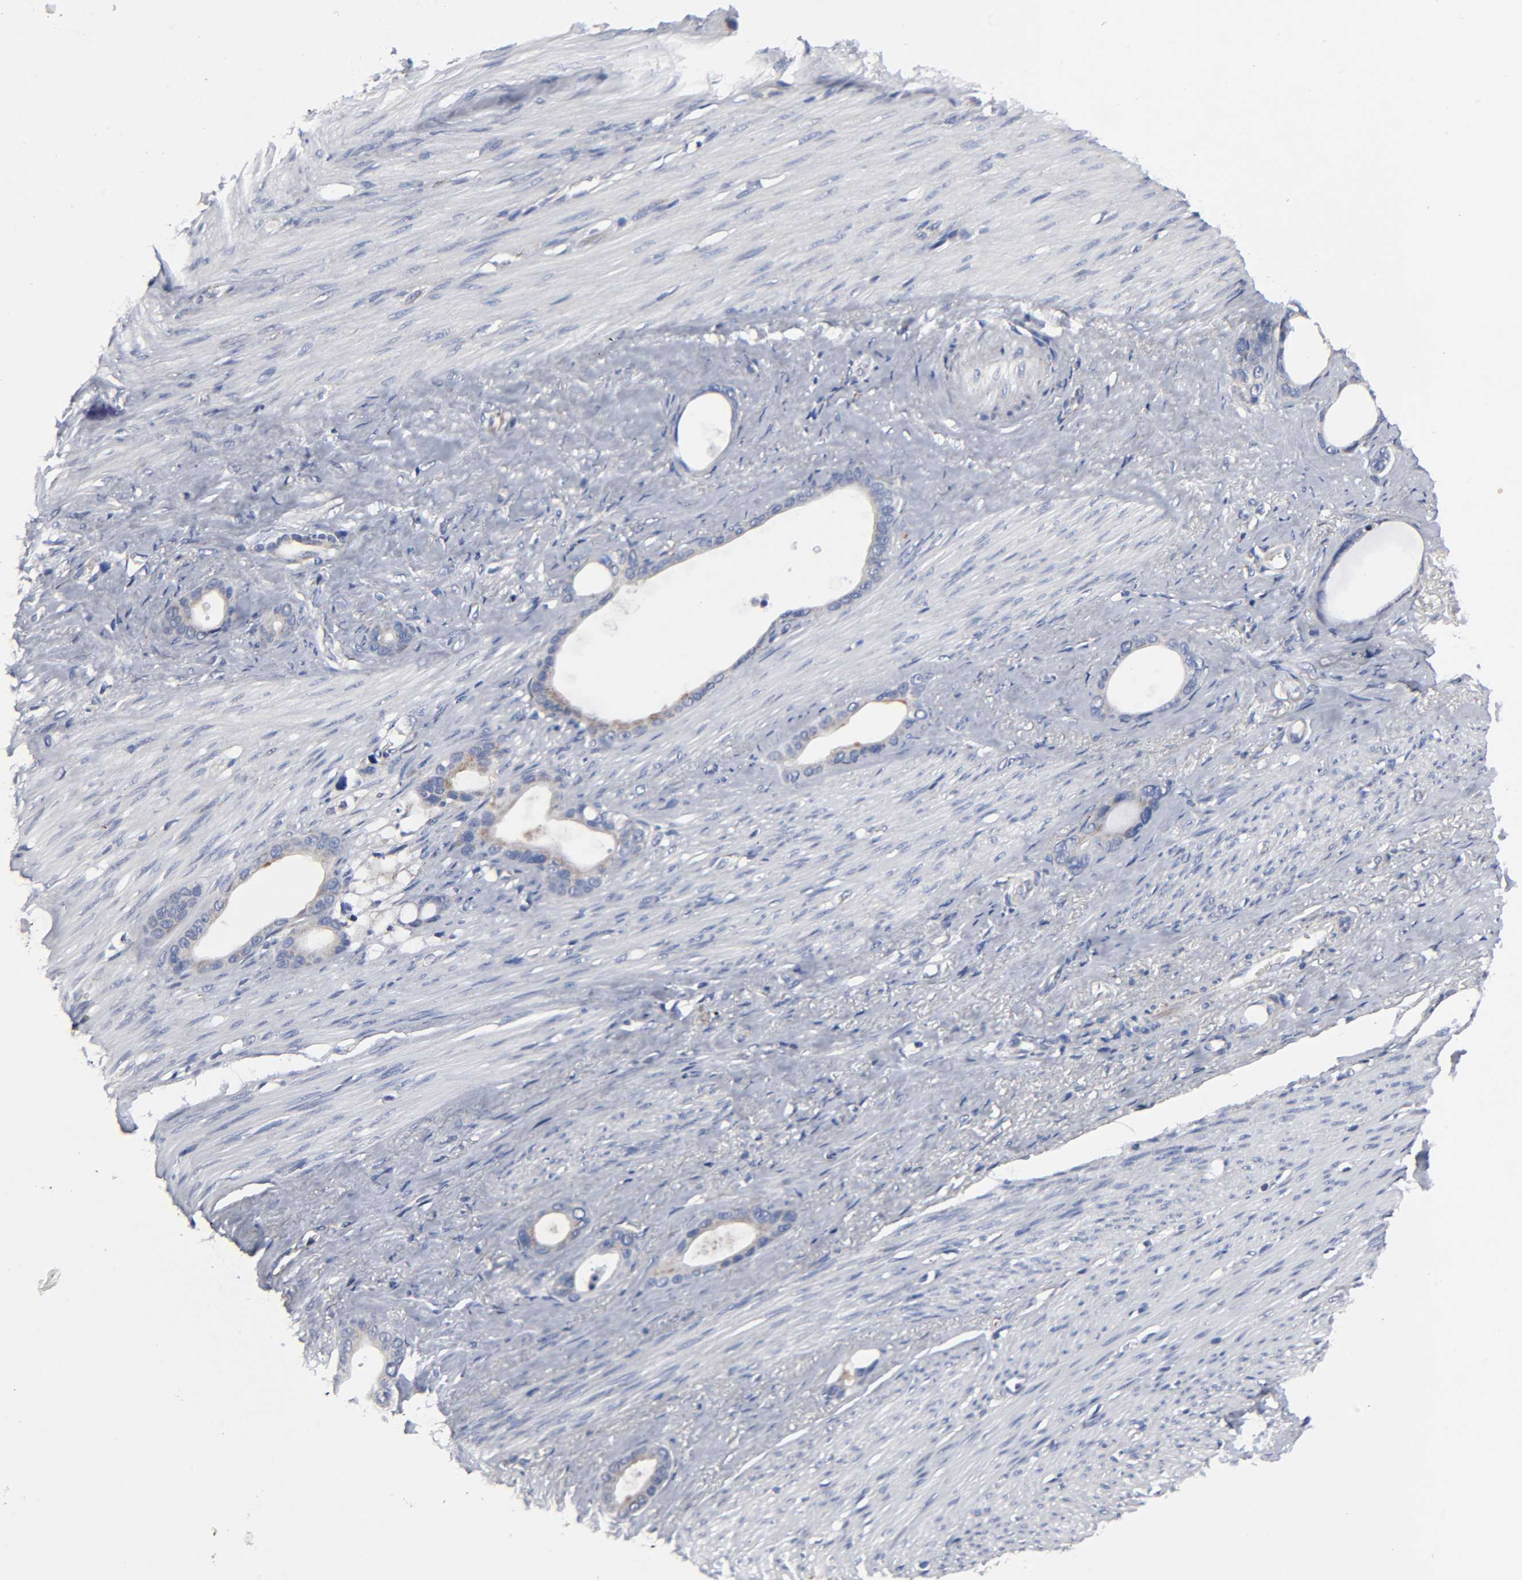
{"staining": {"intensity": "weak", "quantity": "<25%", "location": "cytoplasmic/membranous"}, "tissue": "stomach cancer", "cell_type": "Tumor cells", "image_type": "cancer", "snomed": [{"axis": "morphology", "description": "Adenocarcinoma, NOS"}, {"axis": "topography", "description": "Stomach"}], "caption": "A histopathology image of stomach cancer (adenocarcinoma) stained for a protein reveals no brown staining in tumor cells. (DAB (3,3'-diaminobenzidine) immunohistochemistry (IHC) visualized using brightfield microscopy, high magnification).", "gene": "AOPEP", "patient": {"sex": "female", "age": 75}}